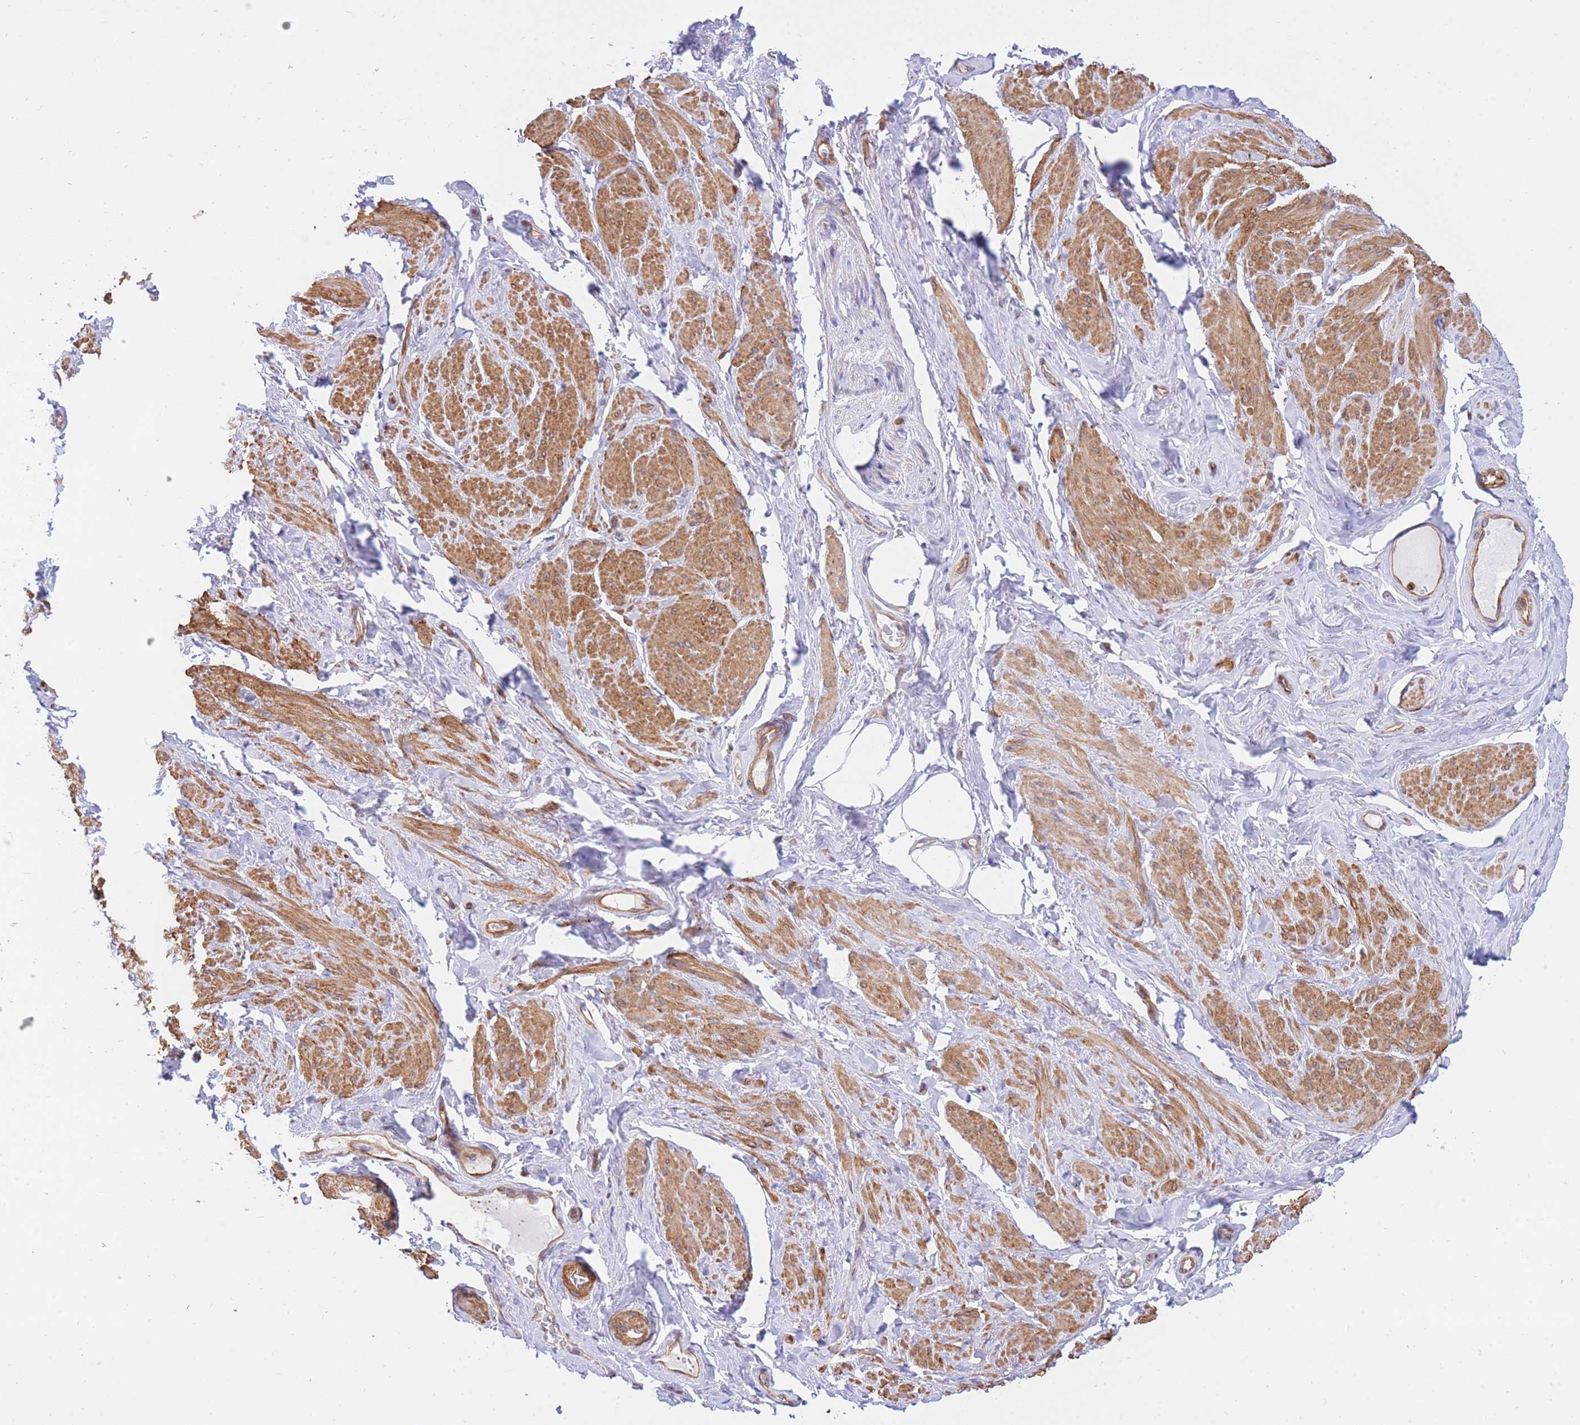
{"staining": {"intensity": "moderate", "quantity": ">75%", "location": "cytoplasmic/membranous"}, "tissue": "smooth muscle", "cell_type": "Smooth muscle cells", "image_type": "normal", "snomed": [{"axis": "morphology", "description": "Normal tissue, NOS"}, {"axis": "topography", "description": "Smooth muscle"}, {"axis": "topography", "description": "Peripheral nerve tissue"}], "caption": "The image shows staining of benign smooth muscle, revealing moderate cytoplasmic/membranous protein positivity (brown color) within smooth muscle cells. The protein of interest is shown in brown color, while the nuclei are stained blue.", "gene": "REM1", "patient": {"sex": "male", "age": 69}}